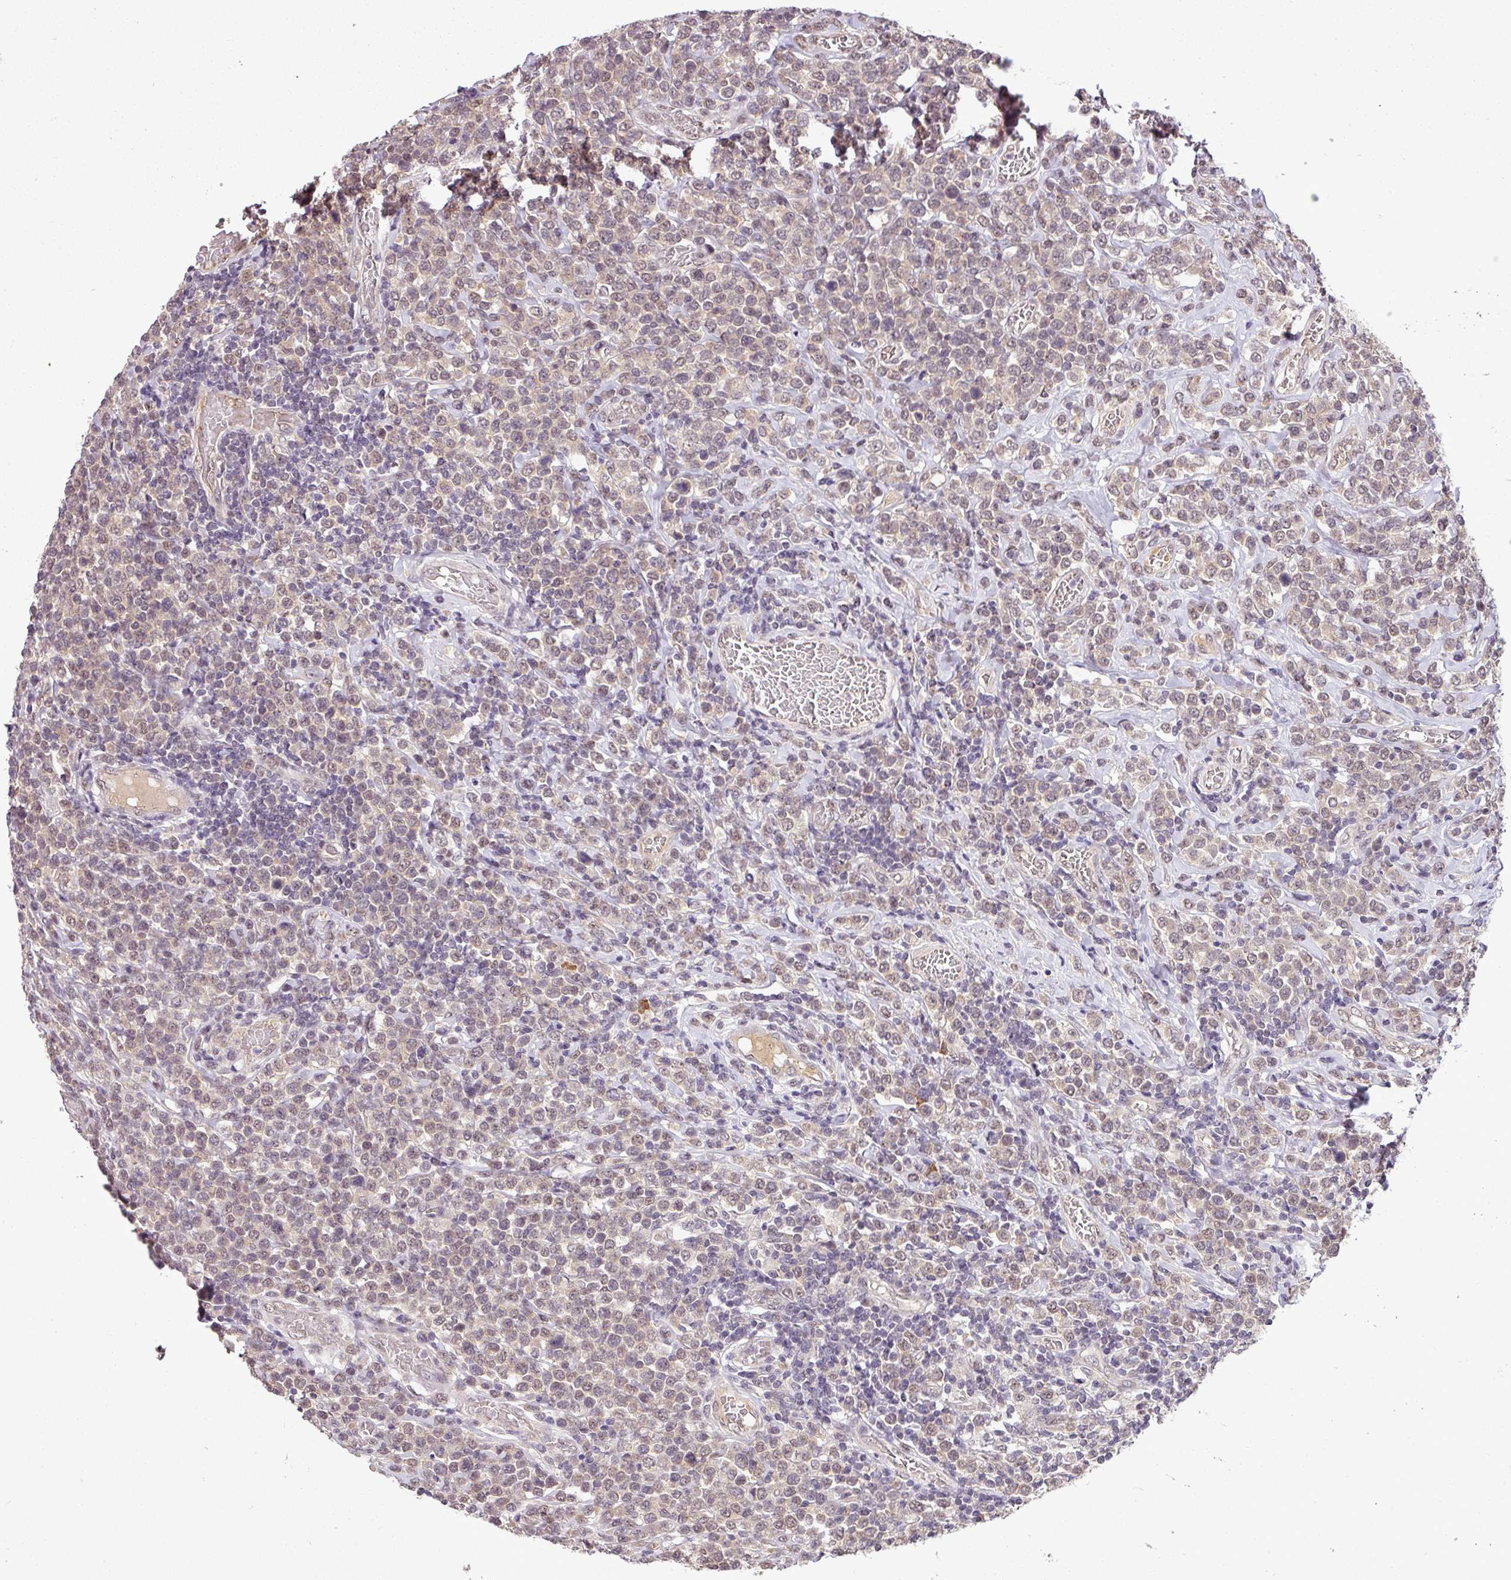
{"staining": {"intensity": "weak", "quantity": "25%-75%", "location": "cytoplasmic/membranous,nuclear"}, "tissue": "lymphoma", "cell_type": "Tumor cells", "image_type": "cancer", "snomed": [{"axis": "morphology", "description": "Malignant lymphoma, non-Hodgkin's type, High grade"}, {"axis": "topography", "description": "Soft tissue"}], "caption": "Malignant lymphoma, non-Hodgkin's type (high-grade) stained with immunohistochemistry exhibits weak cytoplasmic/membranous and nuclear staining in approximately 25%-75% of tumor cells.", "gene": "MFHAS1", "patient": {"sex": "female", "age": 56}}